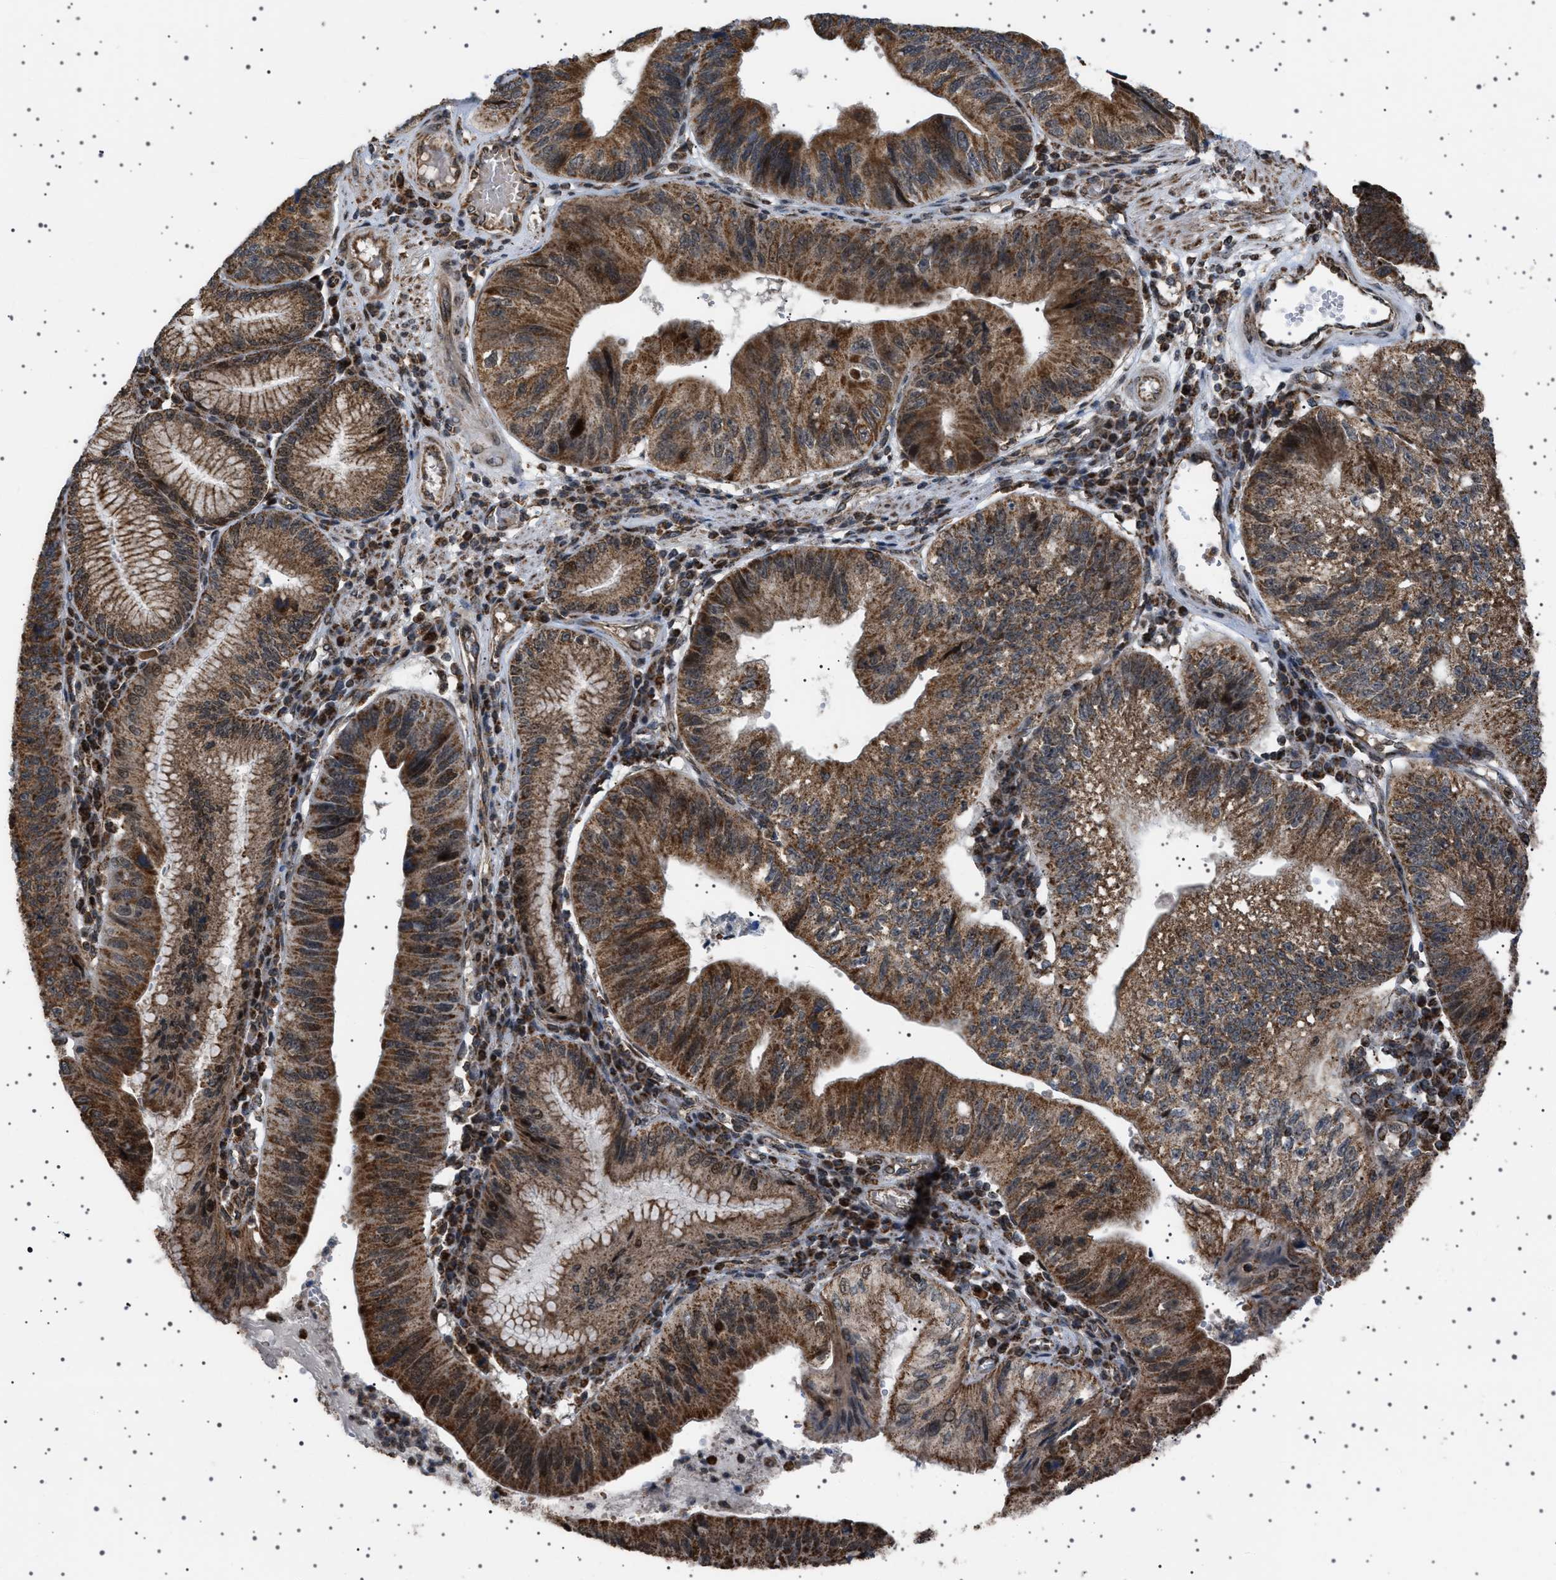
{"staining": {"intensity": "strong", "quantity": ">75%", "location": "cytoplasmic/membranous,nuclear"}, "tissue": "stomach cancer", "cell_type": "Tumor cells", "image_type": "cancer", "snomed": [{"axis": "morphology", "description": "Adenocarcinoma, NOS"}, {"axis": "topography", "description": "Stomach"}], "caption": "Immunohistochemical staining of human stomach adenocarcinoma demonstrates strong cytoplasmic/membranous and nuclear protein staining in about >75% of tumor cells. (DAB IHC, brown staining for protein, blue staining for nuclei).", "gene": "MELK", "patient": {"sex": "male", "age": 59}}